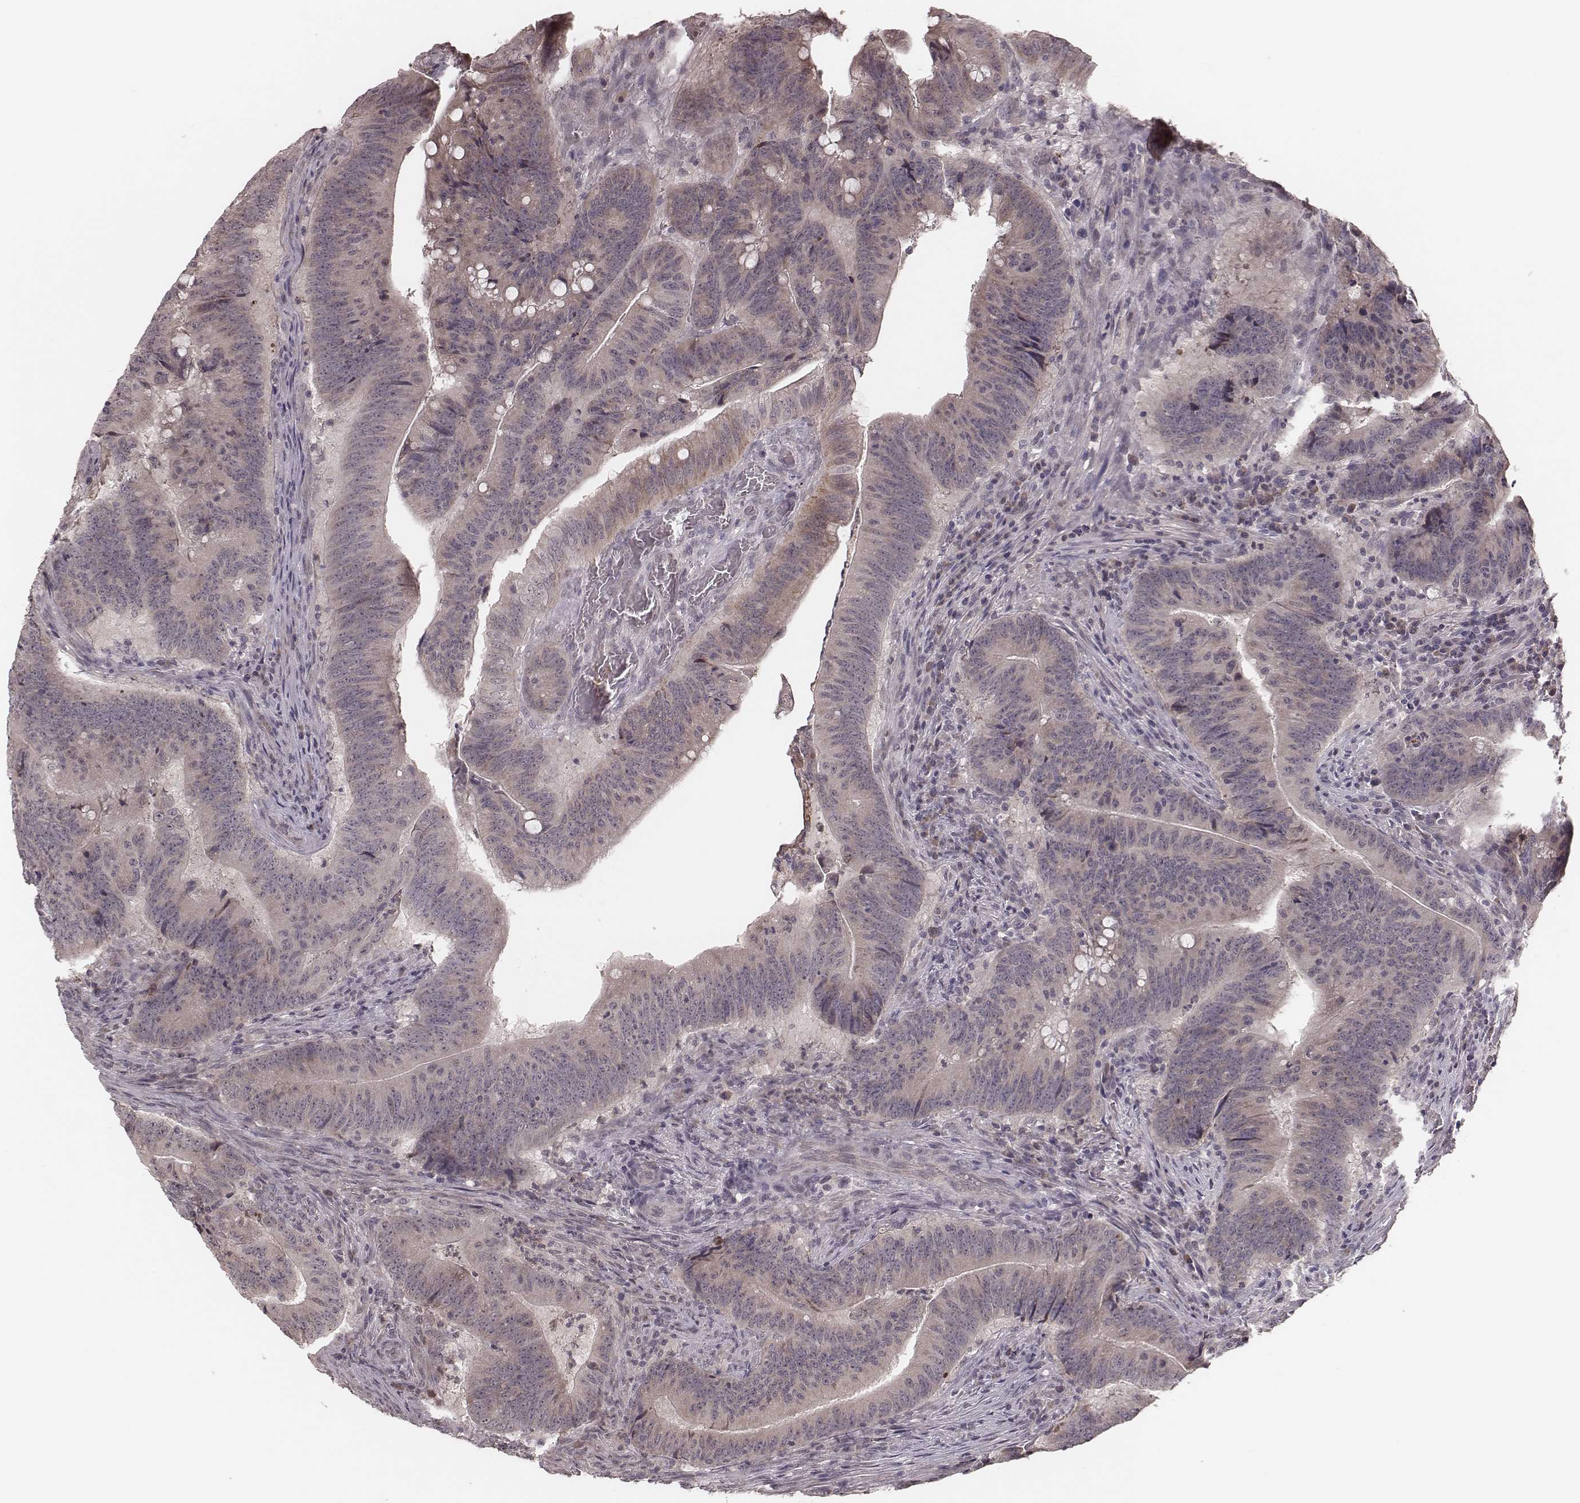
{"staining": {"intensity": "negative", "quantity": "none", "location": "none"}, "tissue": "colorectal cancer", "cell_type": "Tumor cells", "image_type": "cancer", "snomed": [{"axis": "morphology", "description": "Adenocarcinoma, NOS"}, {"axis": "topography", "description": "Colon"}], "caption": "The photomicrograph reveals no significant staining in tumor cells of colorectal adenocarcinoma.", "gene": "IL5", "patient": {"sex": "female", "age": 87}}